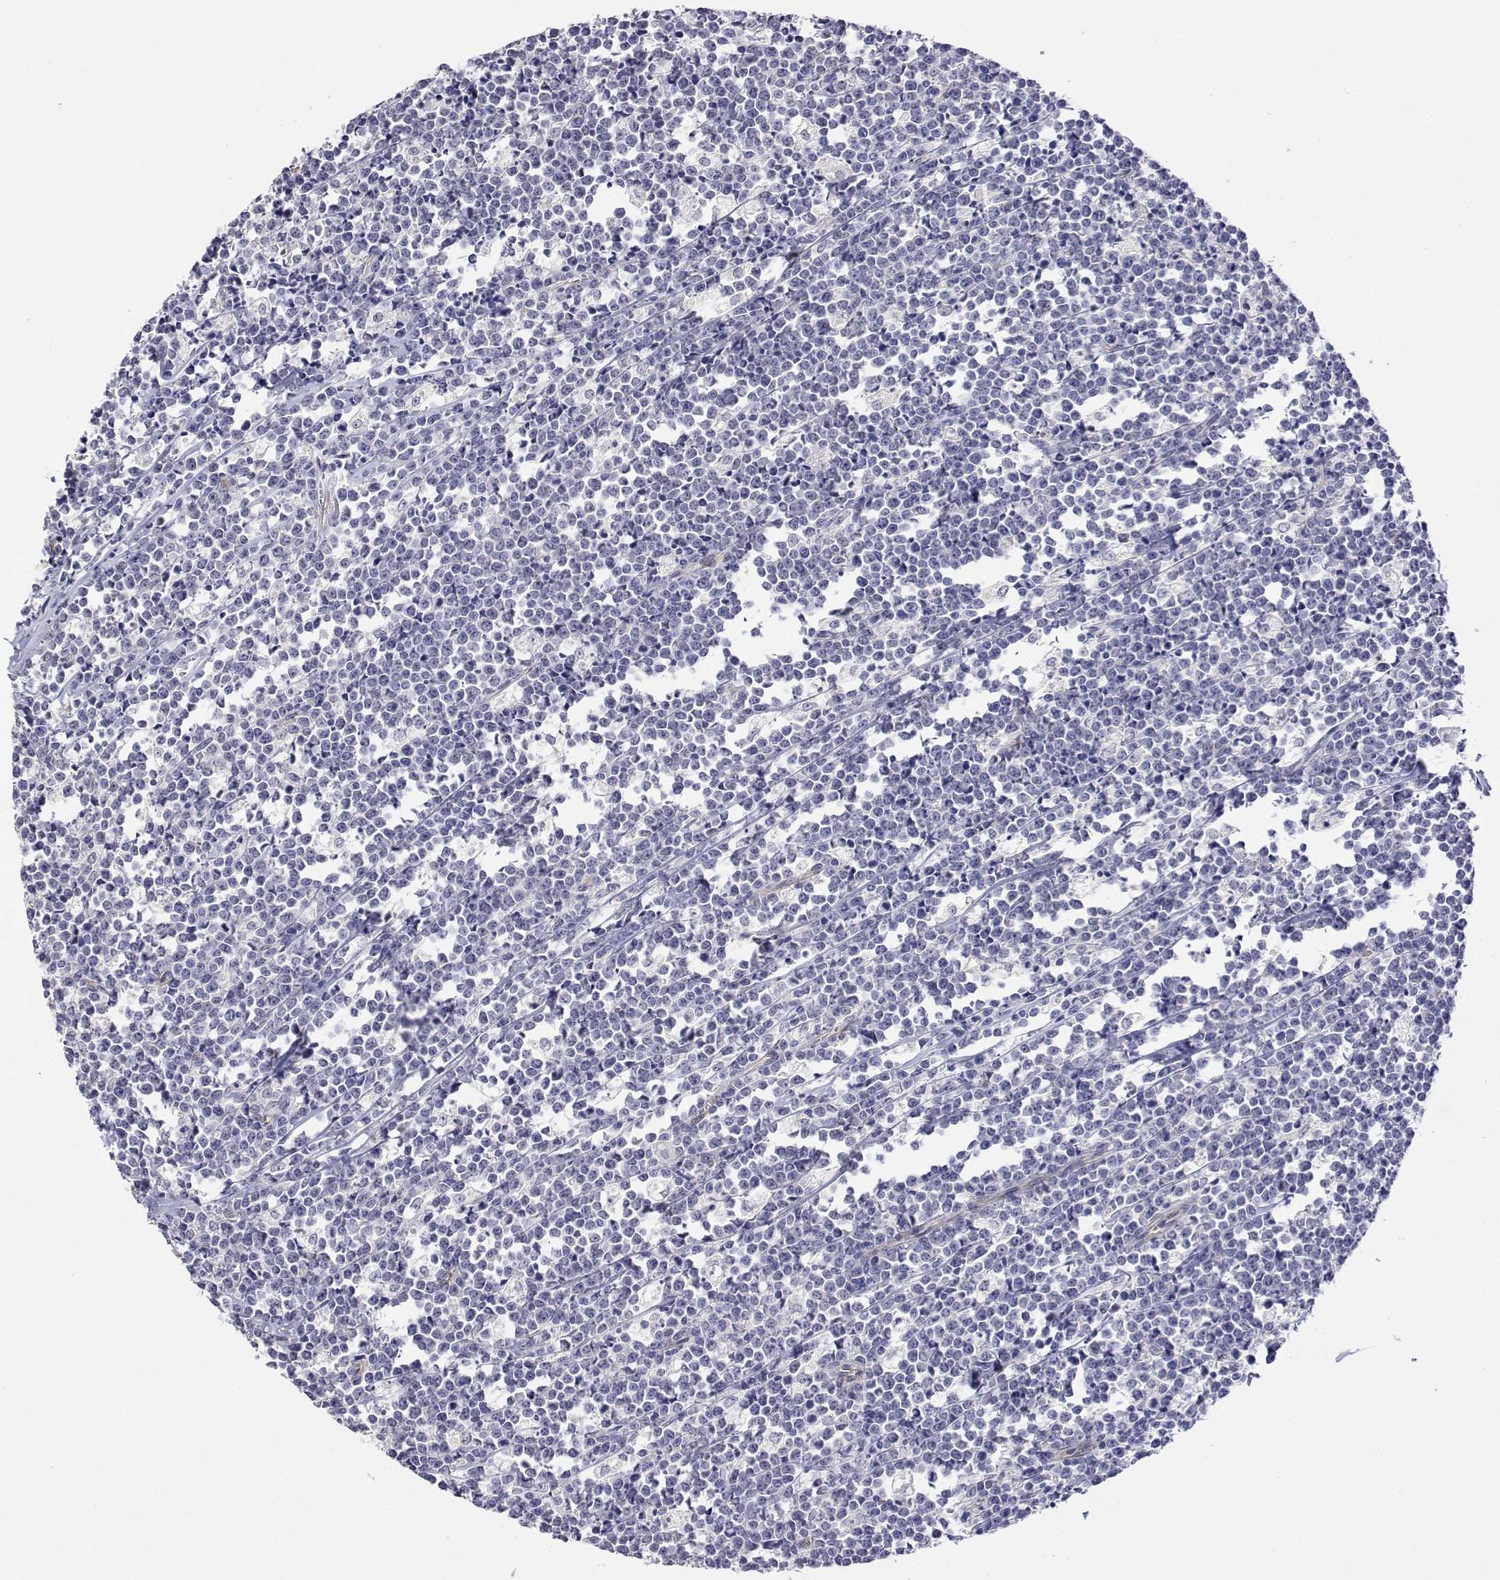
{"staining": {"intensity": "negative", "quantity": "none", "location": "none"}, "tissue": "lymphoma", "cell_type": "Tumor cells", "image_type": "cancer", "snomed": [{"axis": "morphology", "description": "Malignant lymphoma, non-Hodgkin's type, High grade"}, {"axis": "topography", "description": "Small intestine"}], "caption": "A micrograph of human lymphoma is negative for staining in tumor cells.", "gene": "PLCB1", "patient": {"sex": "female", "age": 56}}